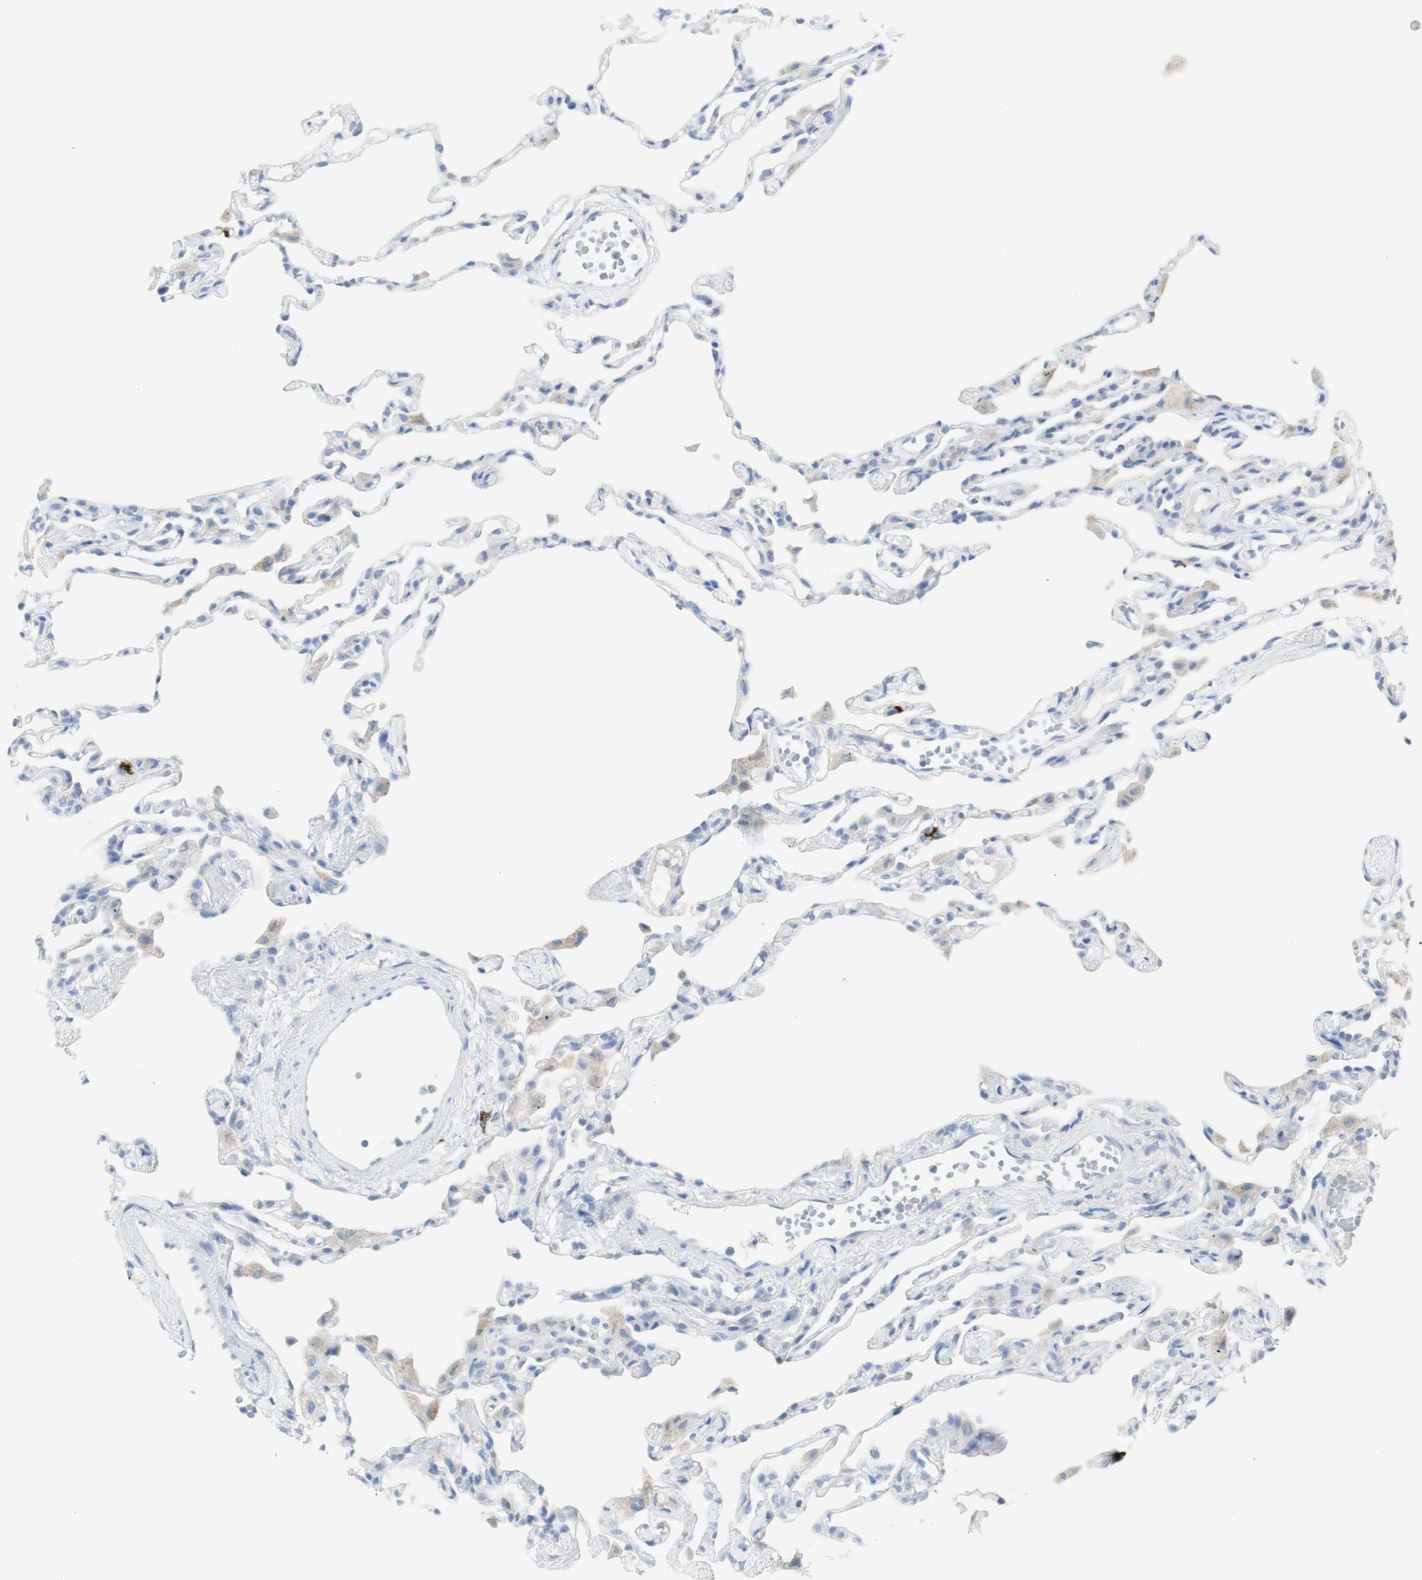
{"staining": {"intensity": "negative", "quantity": "none", "location": "none"}, "tissue": "lung", "cell_type": "Alveolar cells", "image_type": "normal", "snomed": [{"axis": "morphology", "description": "Normal tissue, NOS"}, {"axis": "topography", "description": "Lung"}], "caption": "A histopathology image of lung stained for a protein displays no brown staining in alveolar cells. Nuclei are stained in blue.", "gene": "CD207", "patient": {"sex": "female", "age": 49}}